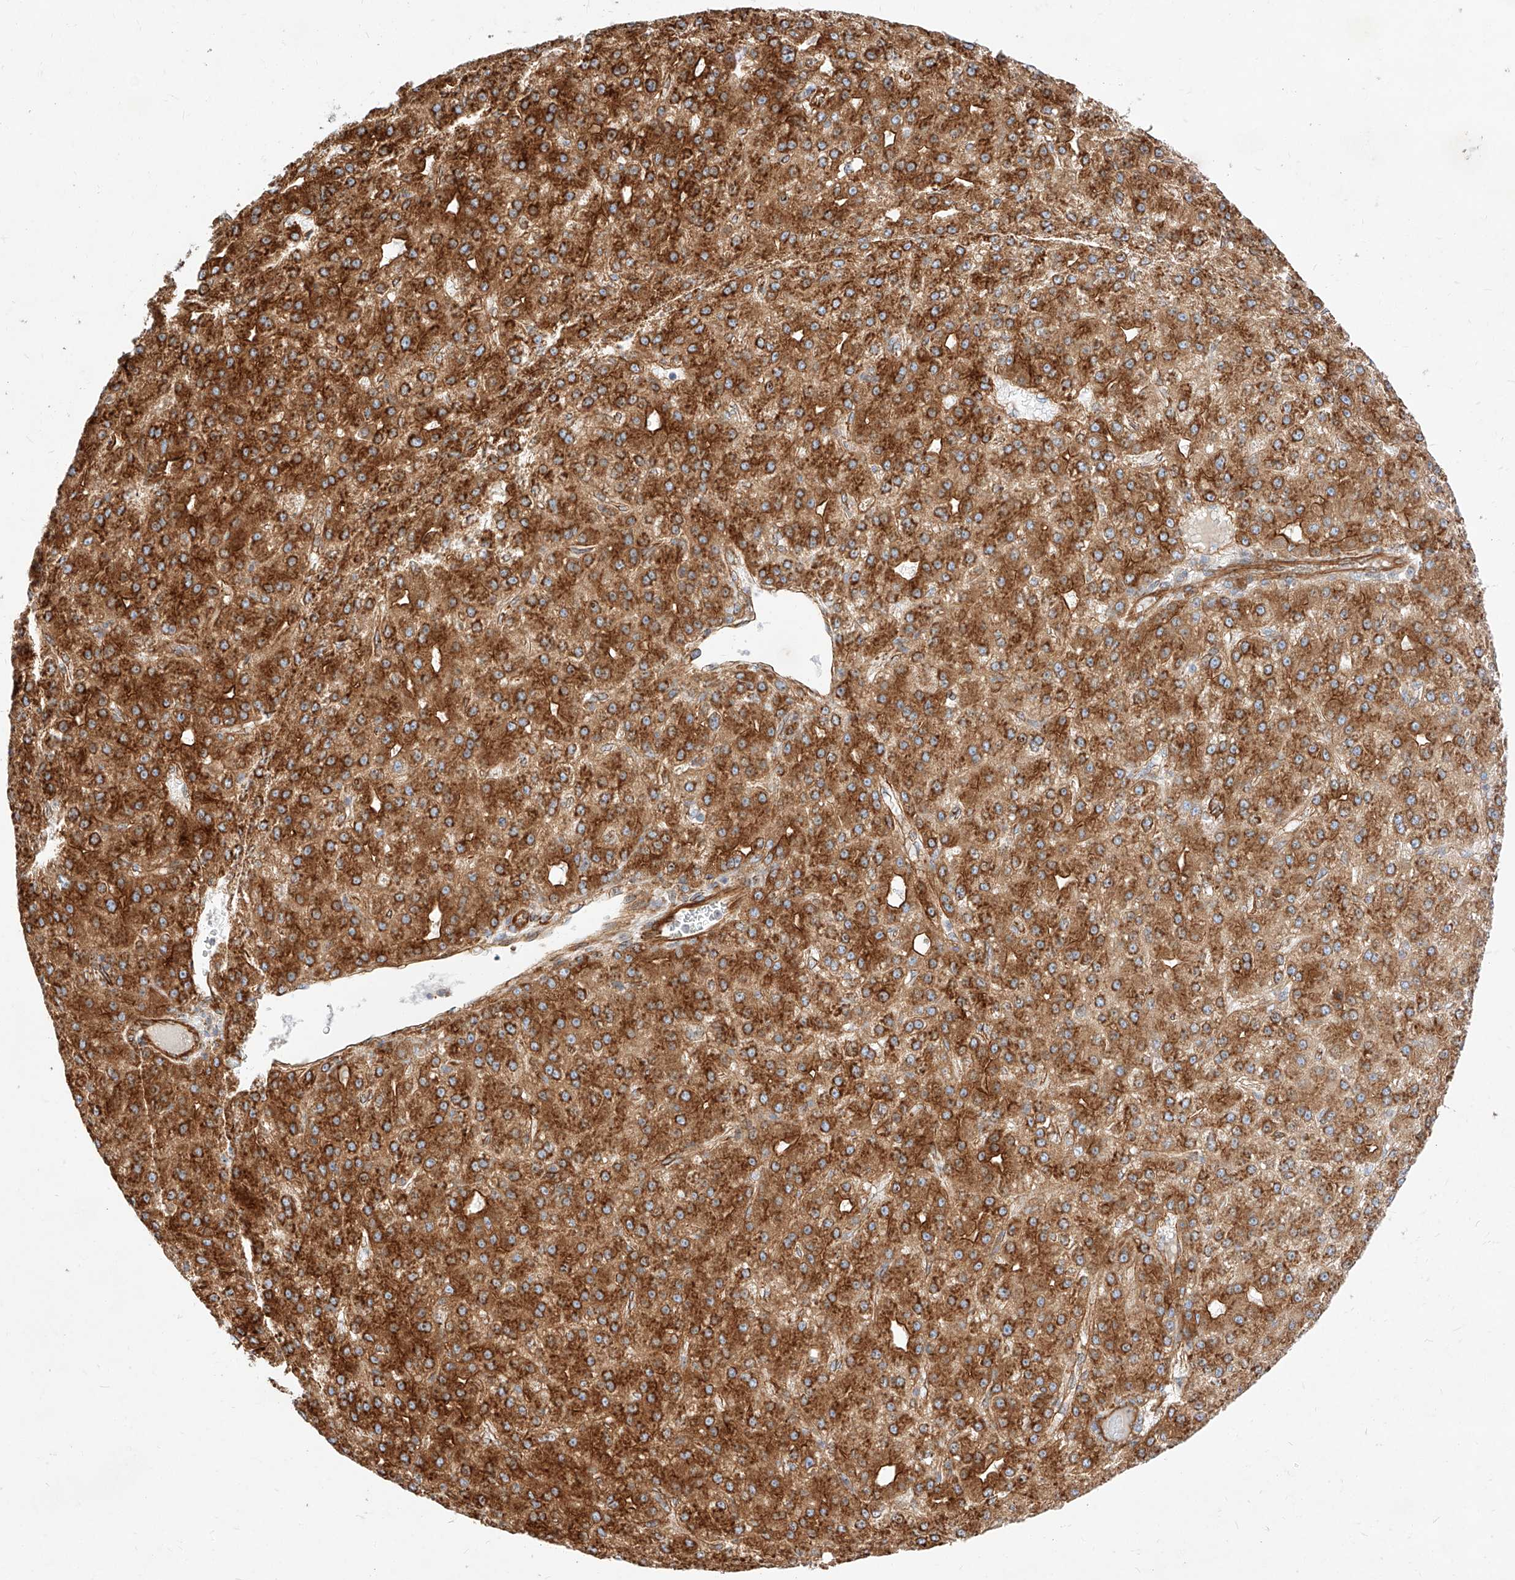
{"staining": {"intensity": "strong", "quantity": ">75%", "location": "cytoplasmic/membranous"}, "tissue": "liver cancer", "cell_type": "Tumor cells", "image_type": "cancer", "snomed": [{"axis": "morphology", "description": "Carcinoma, Hepatocellular, NOS"}, {"axis": "topography", "description": "Liver"}], "caption": "This histopathology image demonstrates immunohistochemistry staining of human liver cancer, with high strong cytoplasmic/membranous expression in about >75% of tumor cells.", "gene": "CSGALNACT2", "patient": {"sex": "male", "age": 67}}